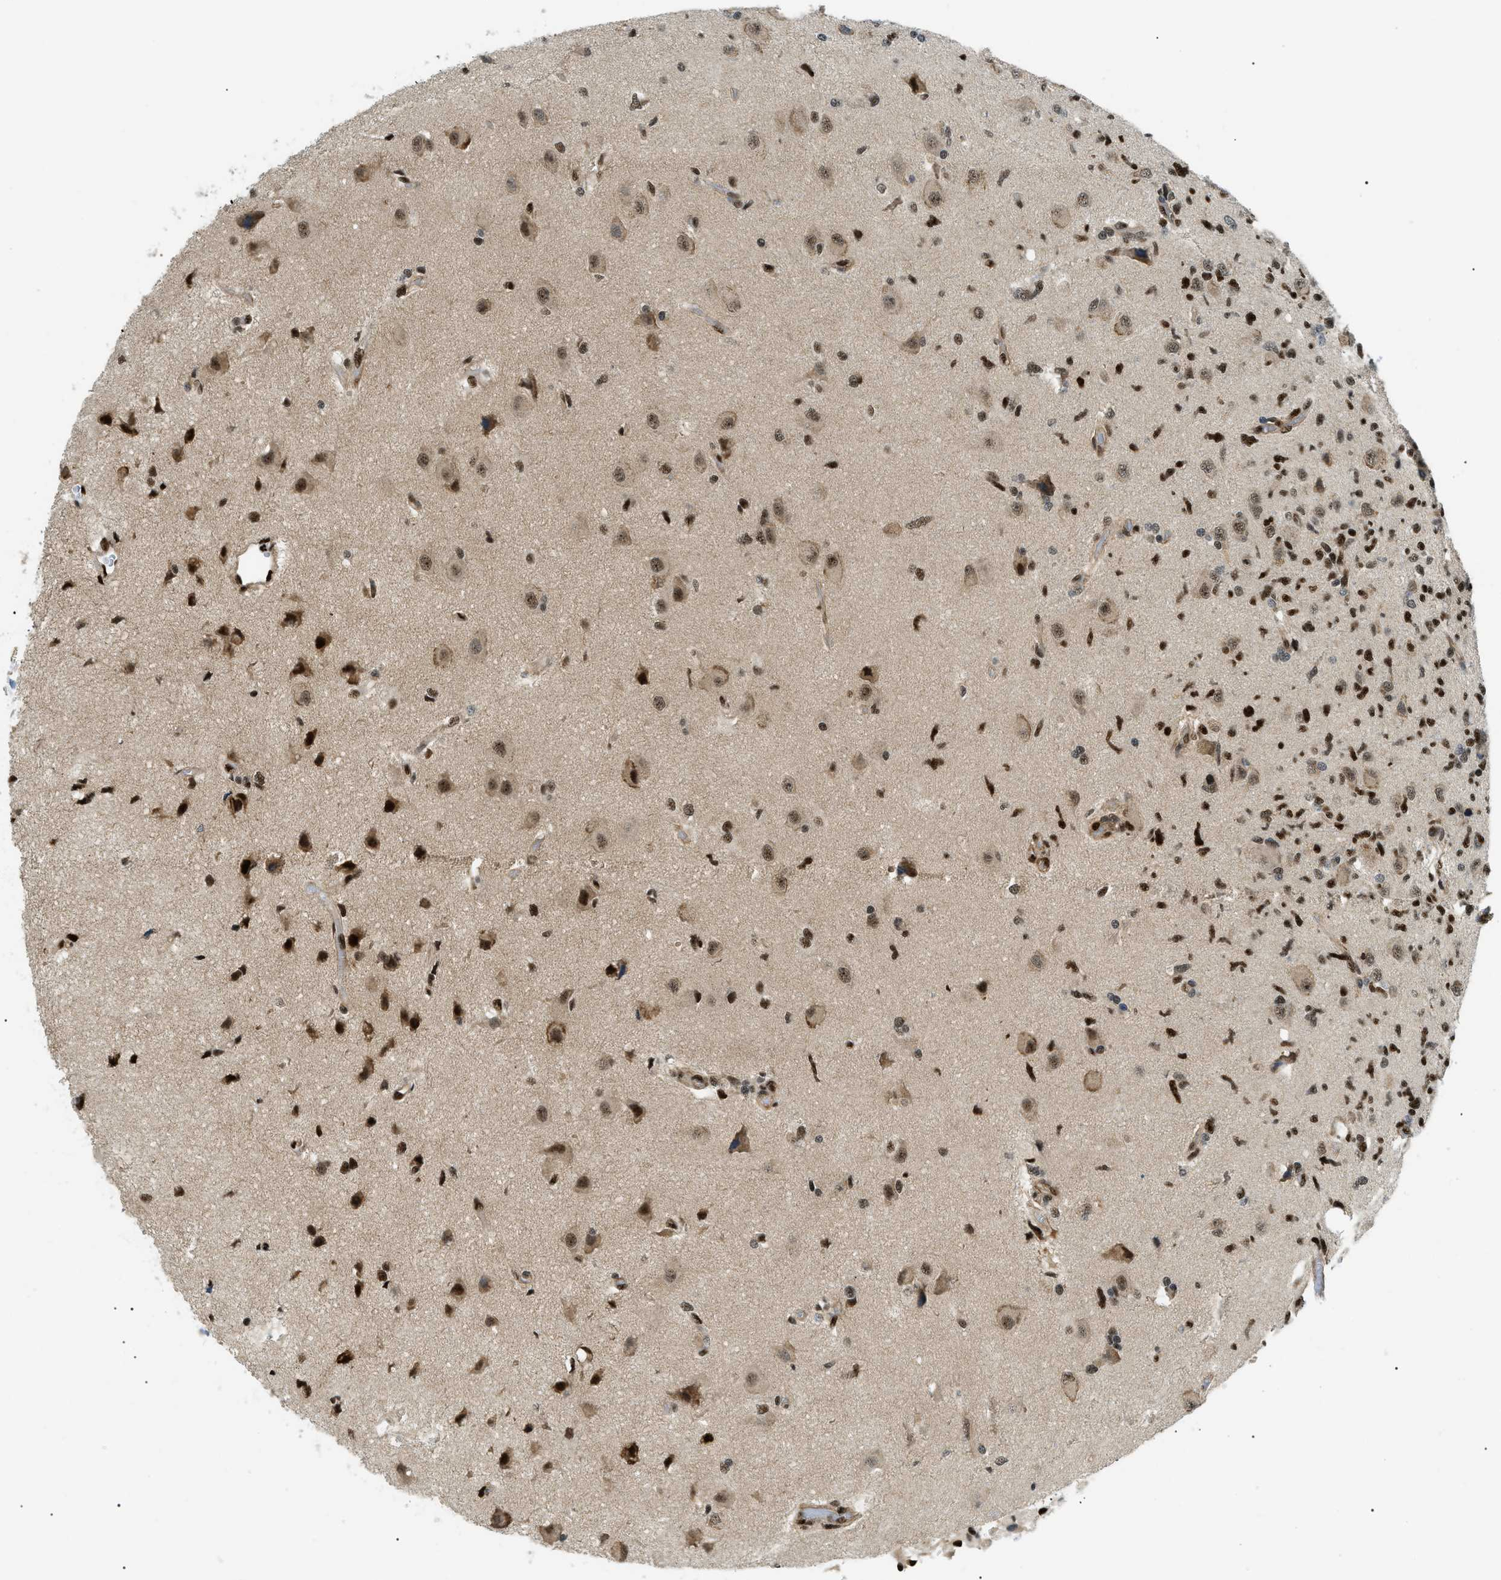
{"staining": {"intensity": "strong", "quantity": ">75%", "location": "nuclear"}, "tissue": "glioma", "cell_type": "Tumor cells", "image_type": "cancer", "snomed": [{"axis": "morphology", "description": "Glioma, malignant, High grade"}, {"axis": "topography", "description": "Brain"}], "caption": "Immunohistochemical staining of high-grade glioma (malignant) shows high levels of strong nuclear protein expression in approximately >75% of tumor cells.", "gene": "CWC25", "patient": {"sex": "female", "age": 59}}